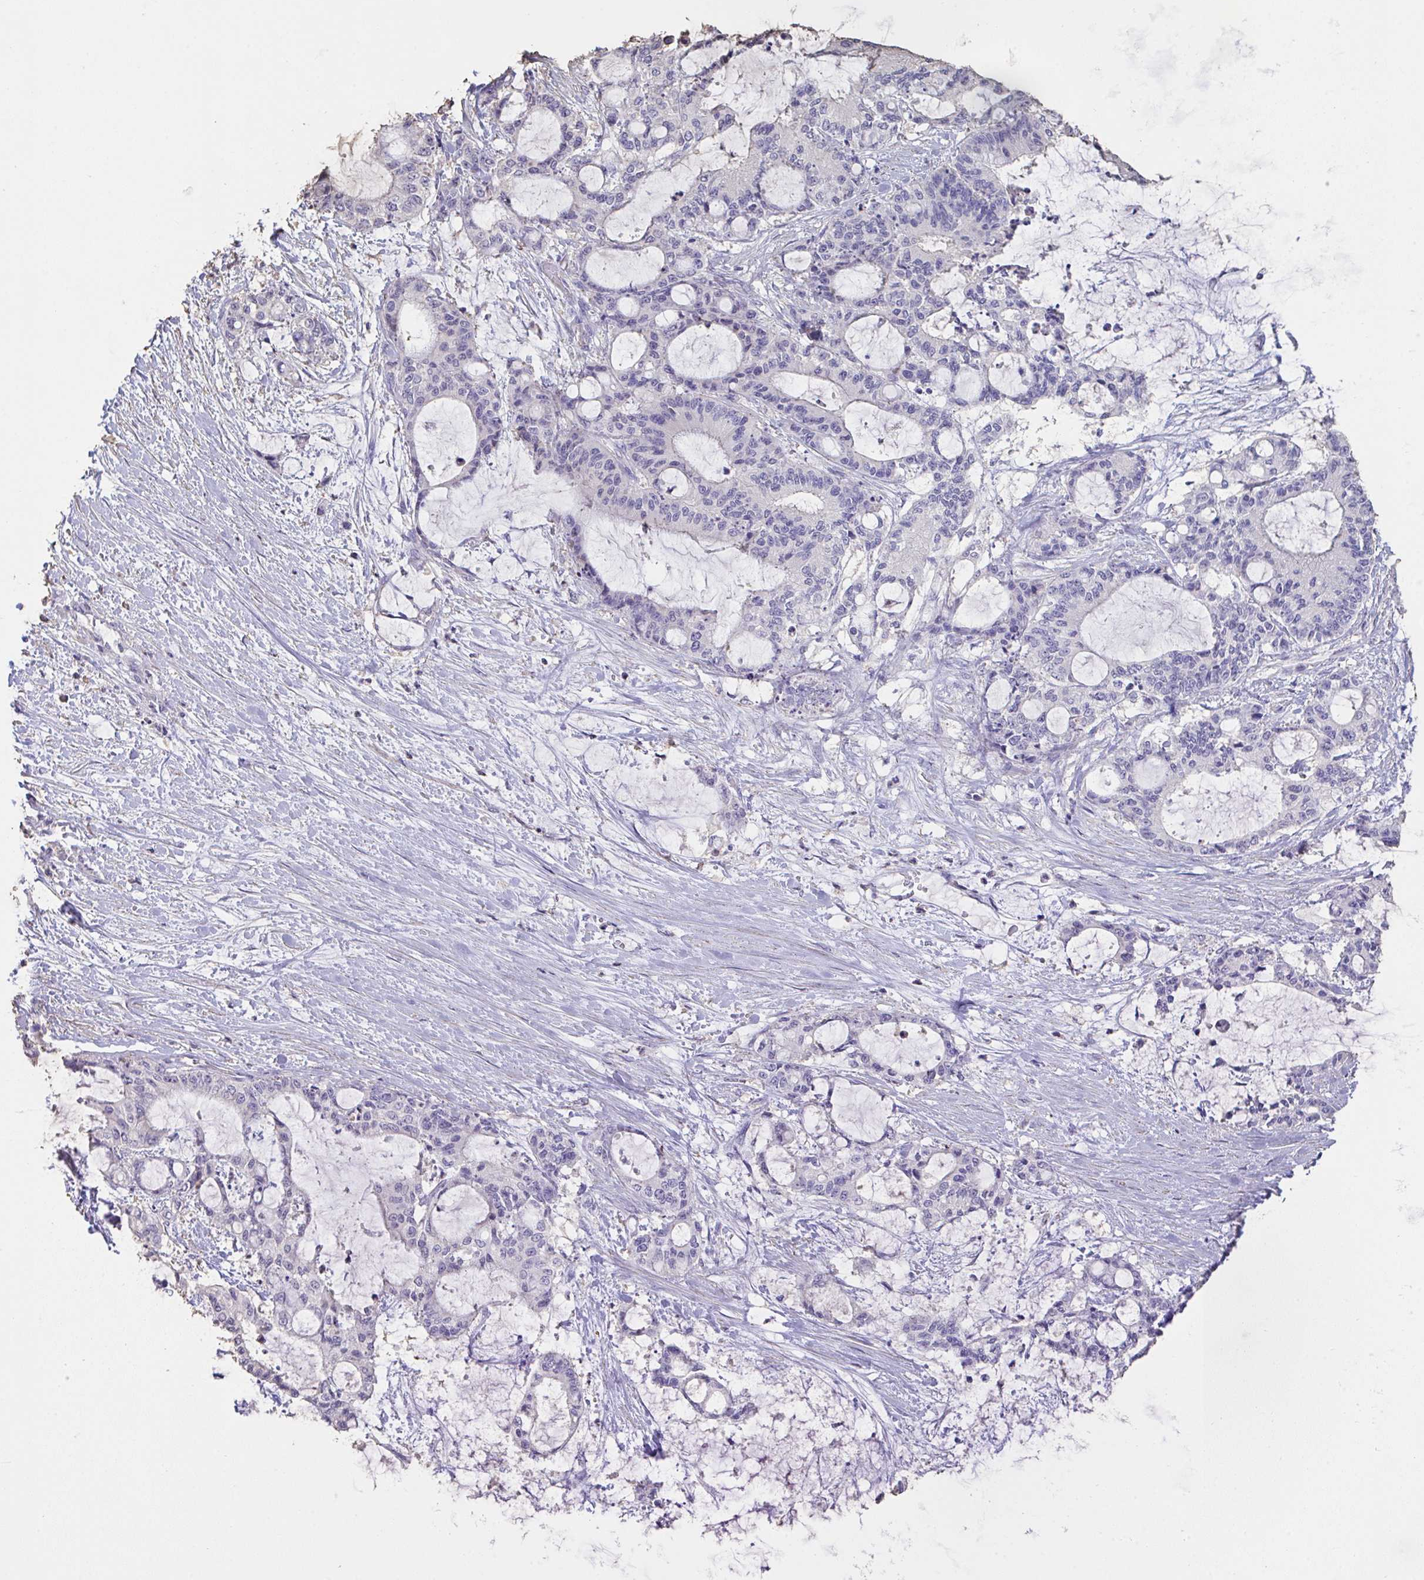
{"staining": {"intensity": "negative", "quantity": "none", "location": "none"}, "tissue": "liver cancer", "cell_type": "Tumor cells", "image_type": "cancer", "snomed": [{"axis": "morphology", "description": "Normal tissue, NOS"}, {"axis": "morphology", "description": "Cholangiocarcinoma"}, {"axis": "topography", "description": "Liver"}, {"axis": "topography", "description": "Peripheral nerve tissue"}], "caption": "DAB (3,3'-diaminobenzidine) immunohistochemical staining of liver cancer (cholangiocarcinoma) shows no significant expression in tumor cells.", "gene": "IL23R", "patient": {"sex": "female", "age": 73}}